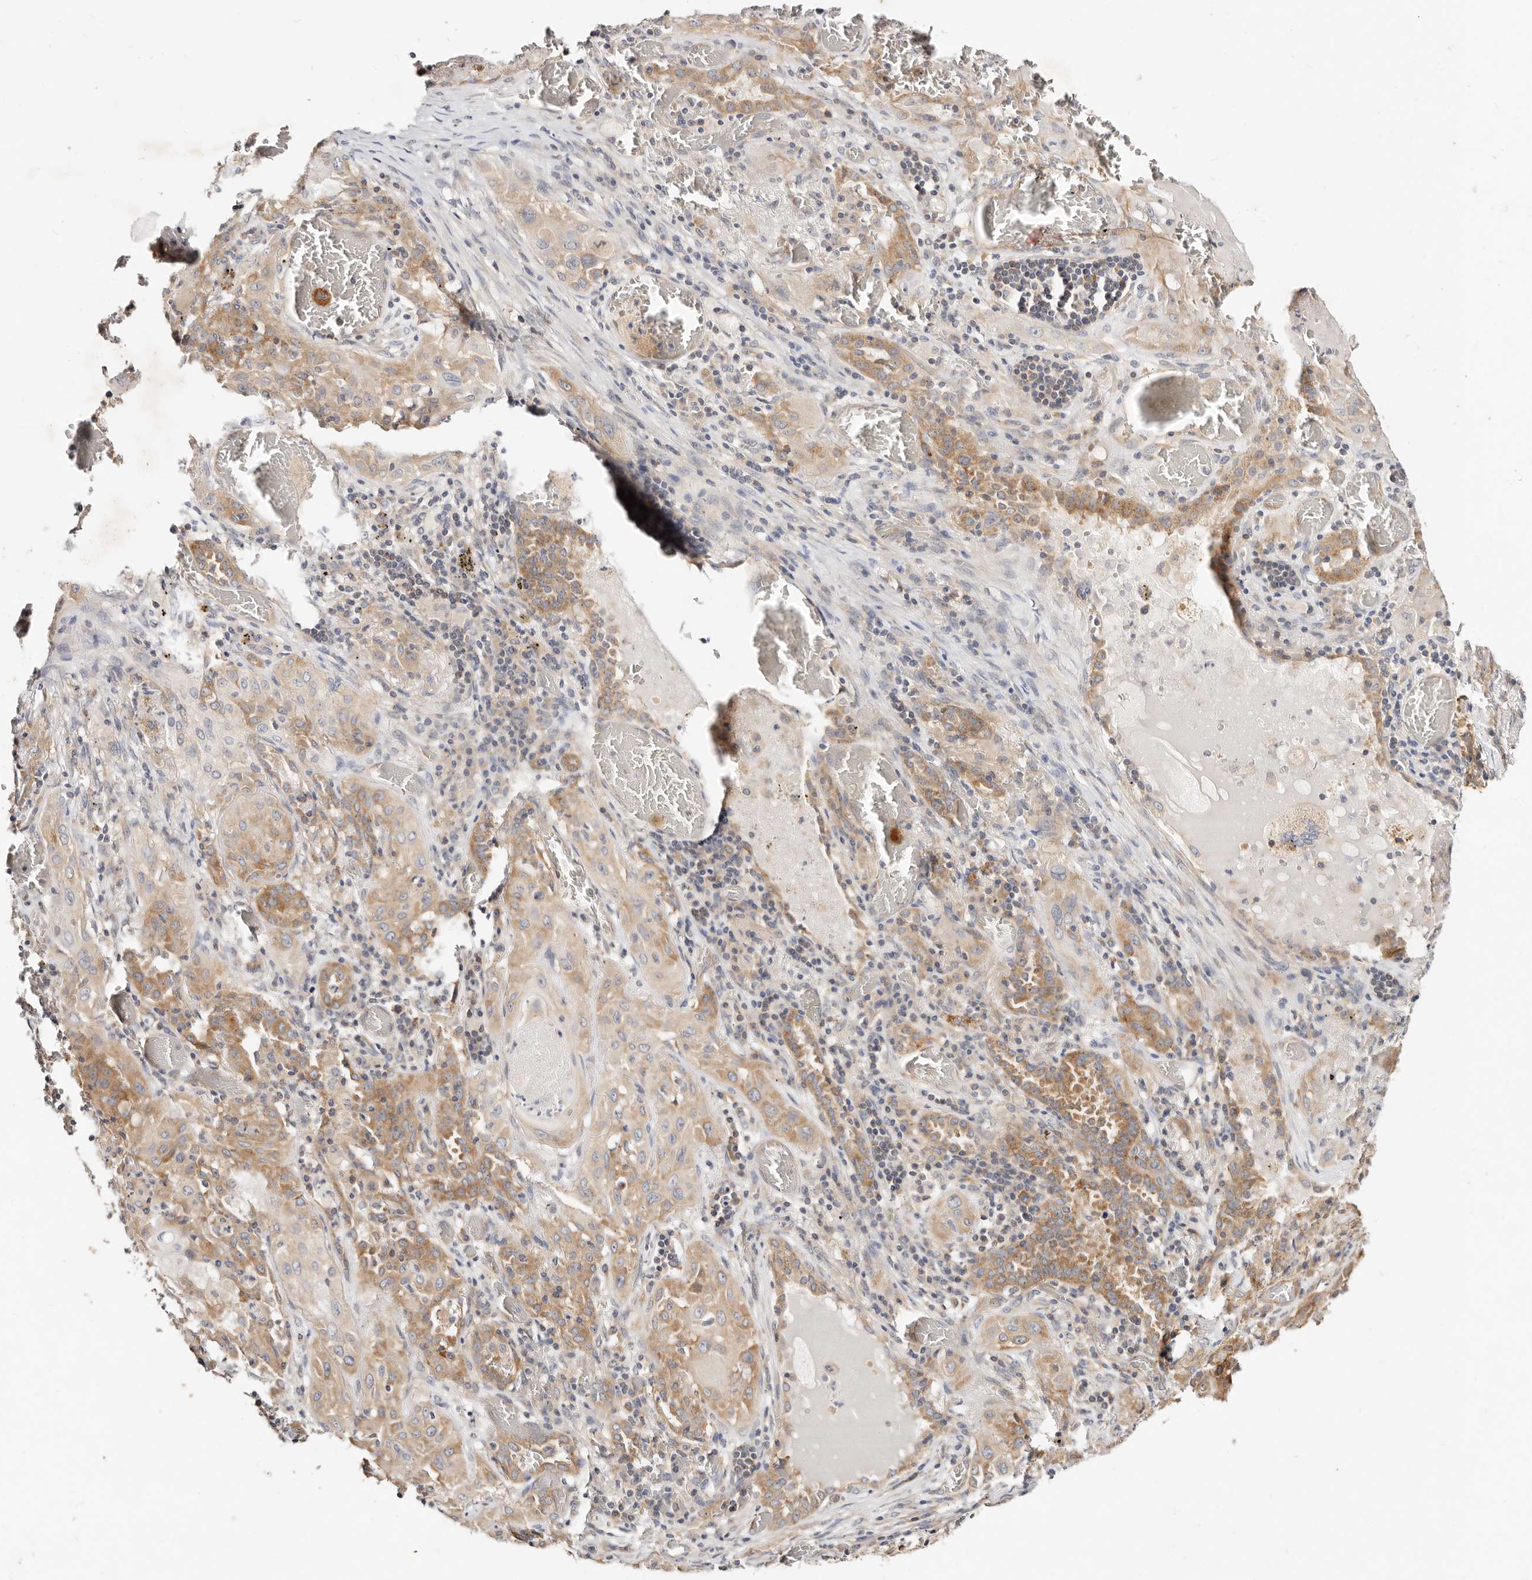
{"staining": {"intensity": "moderate", "quantity": ">75%", "location": "cytoplasmic/membranous"}, "tissue": "lung cancer", "cell_type": "Tumor cells", "image_type": "cancer", "snomed": [{"axis": "morphology", "description": "Squamous cell carcinoma, NOS"}, {"axis": "topography", "description": "Lung"}], "caption": "Brown immunohistochemical staining in lung squamous cell carcinoma demonstrates moderate cytoplasmic/membranous positivity in about >75% of tumor cells.", "gene": "GNA13", "patient": {"sex": "female", "age": 47}}